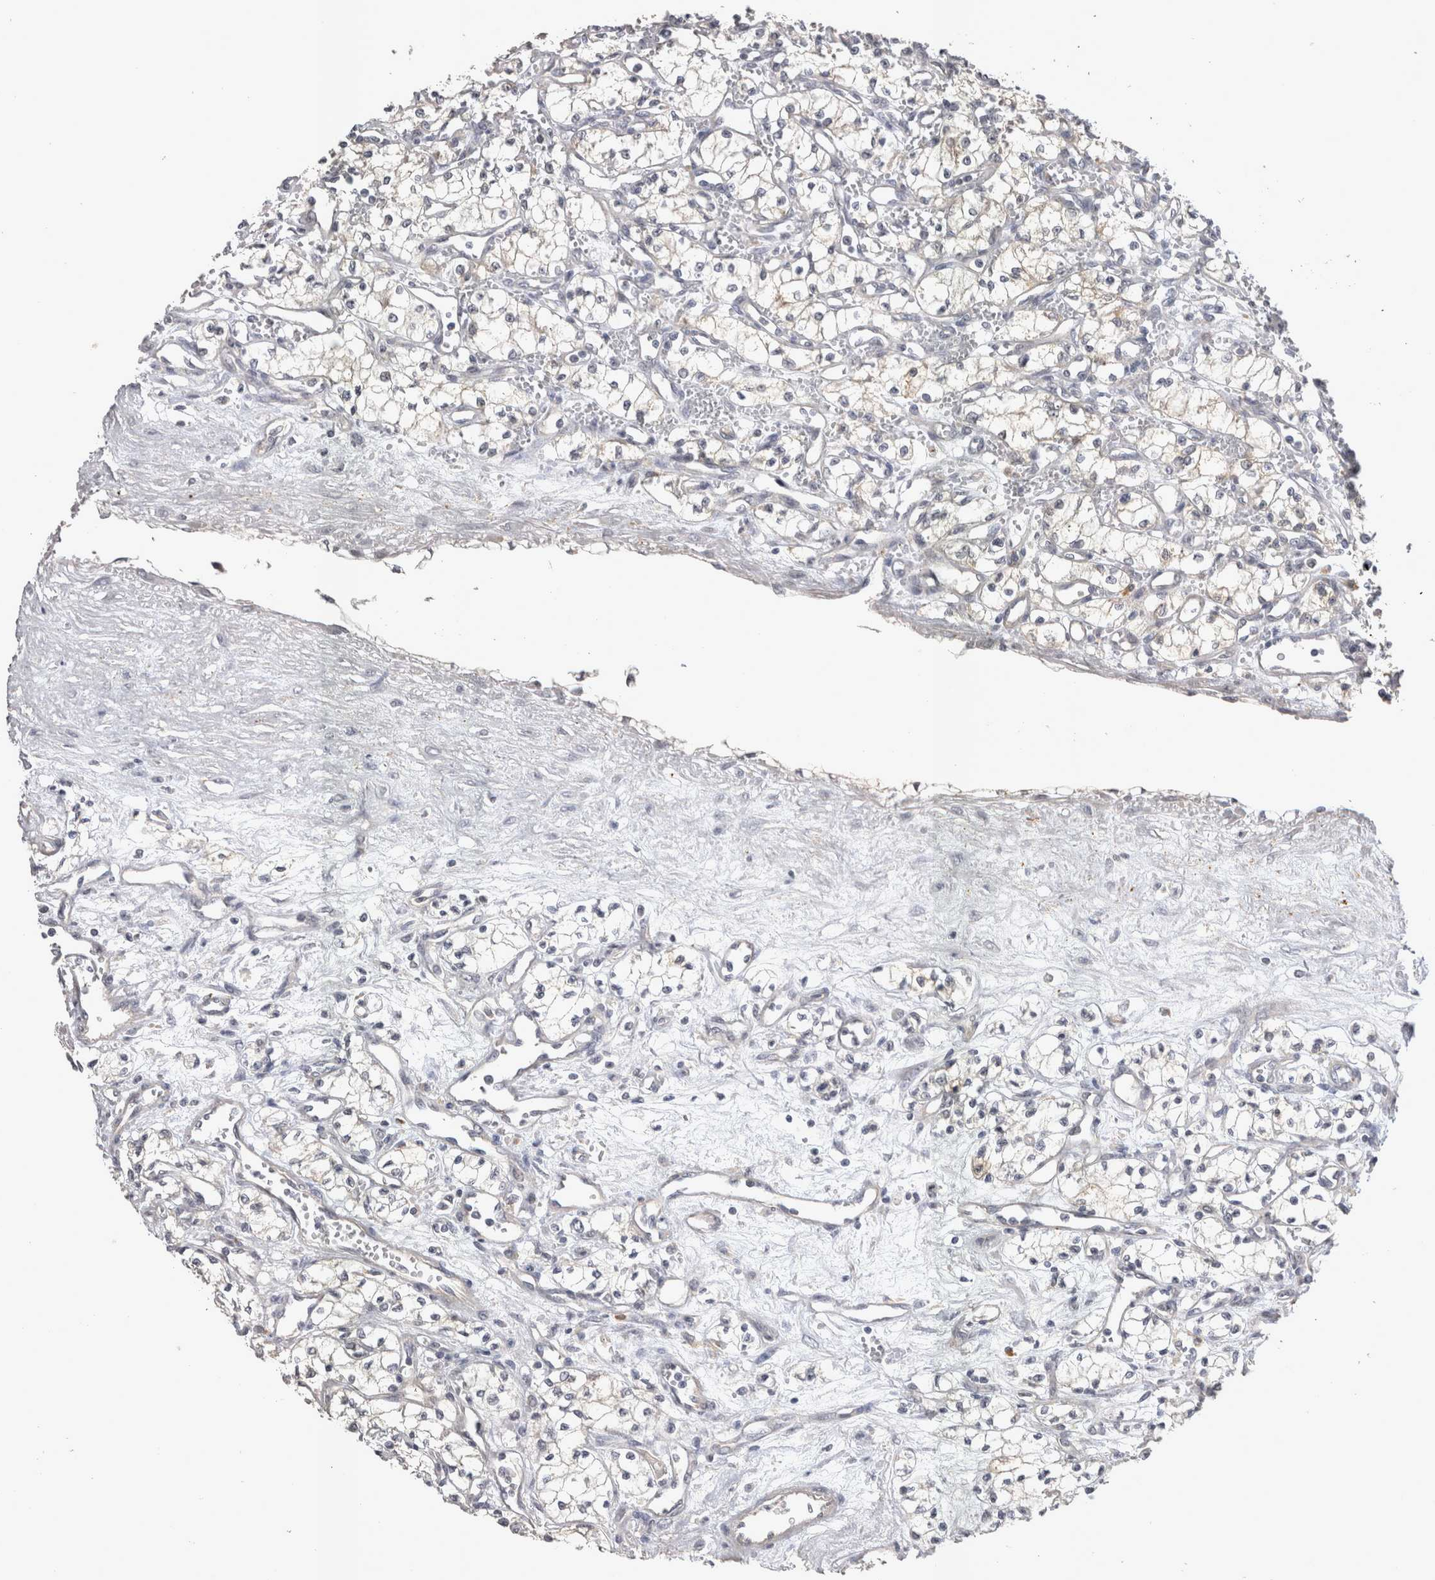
{"staining": {"intensity": "negative", "quantity": "none", "location": "none"}, "tissue": "renal cancer", "cell_type": "Tumor cells", "image_type": "cancer", "snomed": [{"axis": "morphology", "description": "Adenocarcinoma, NOS"}, {"axis": "topography", "description": "Kidney"}], "caption": "IHC micrograph of neoplastic tissue: renal adenocarcinoma stained with DAB reveals no significant protein expression in tumor cells.", "gene": "CTBS", "patient": {"sex": "male", "age": 59}}